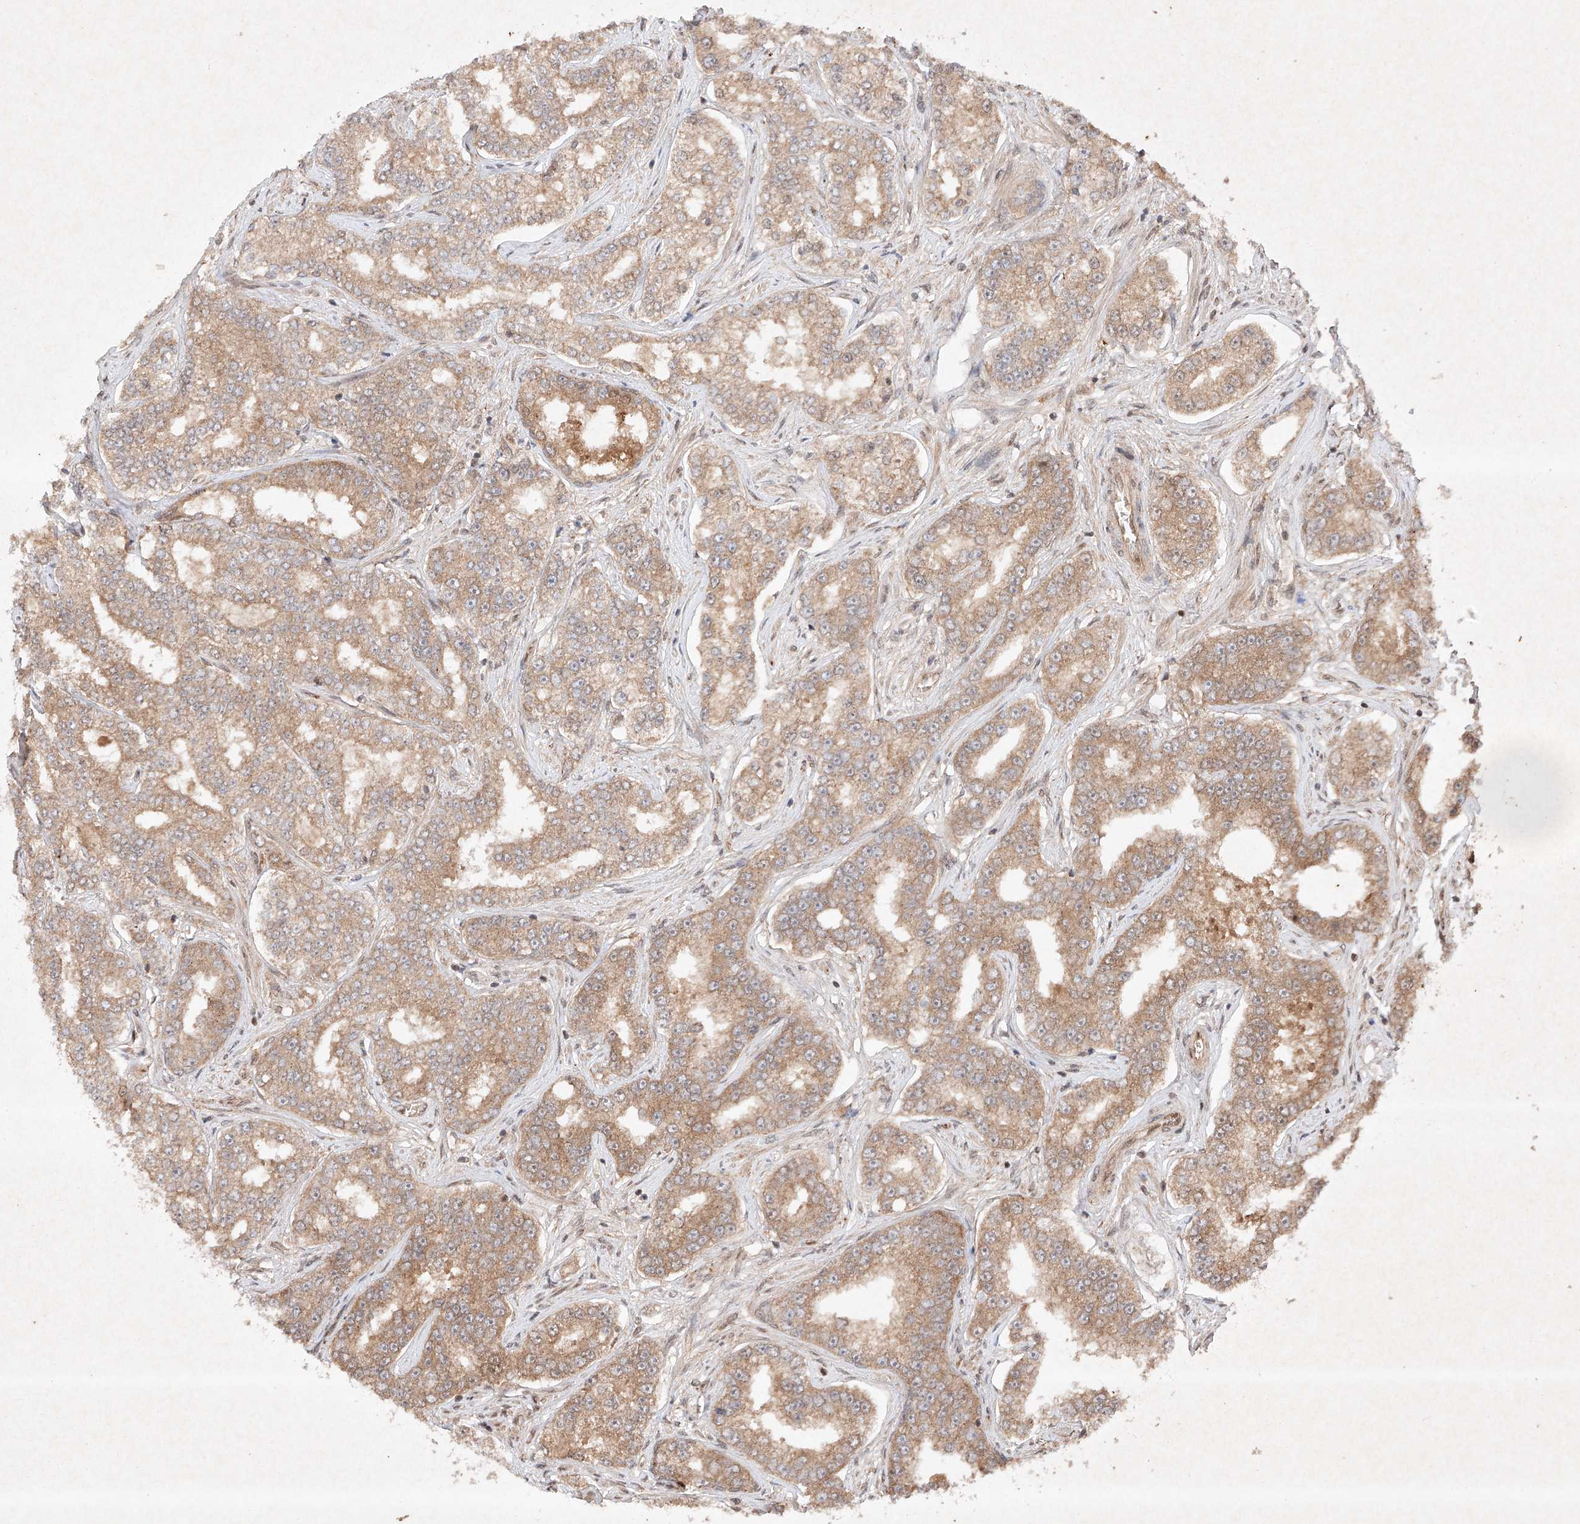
{"staining": {"intensity": "moderate", "quantity": ">75%", "location": "cytoplasmic/membranous"}, "tissue": "prostate cancer", "cell_type": "Tumor cells", "image_type": "cancer", "snomed": [{"axis": "morphology", "description": "Normal tissue, NOS"}, {"axis": "morphology", "description": "Adenocarcinoma, High grade"}, {"axis": "topography", "description": "Prostate"}], "caption": "Immunohistochemistry image of human prostate cancer stained for a protein (brown), which exhibits medium levels of moderate cytoplasmic/membranous expression in about >75% of tumor cells.", "gene": "RNF31", "patient": {"sex": "male", "age": 83}}